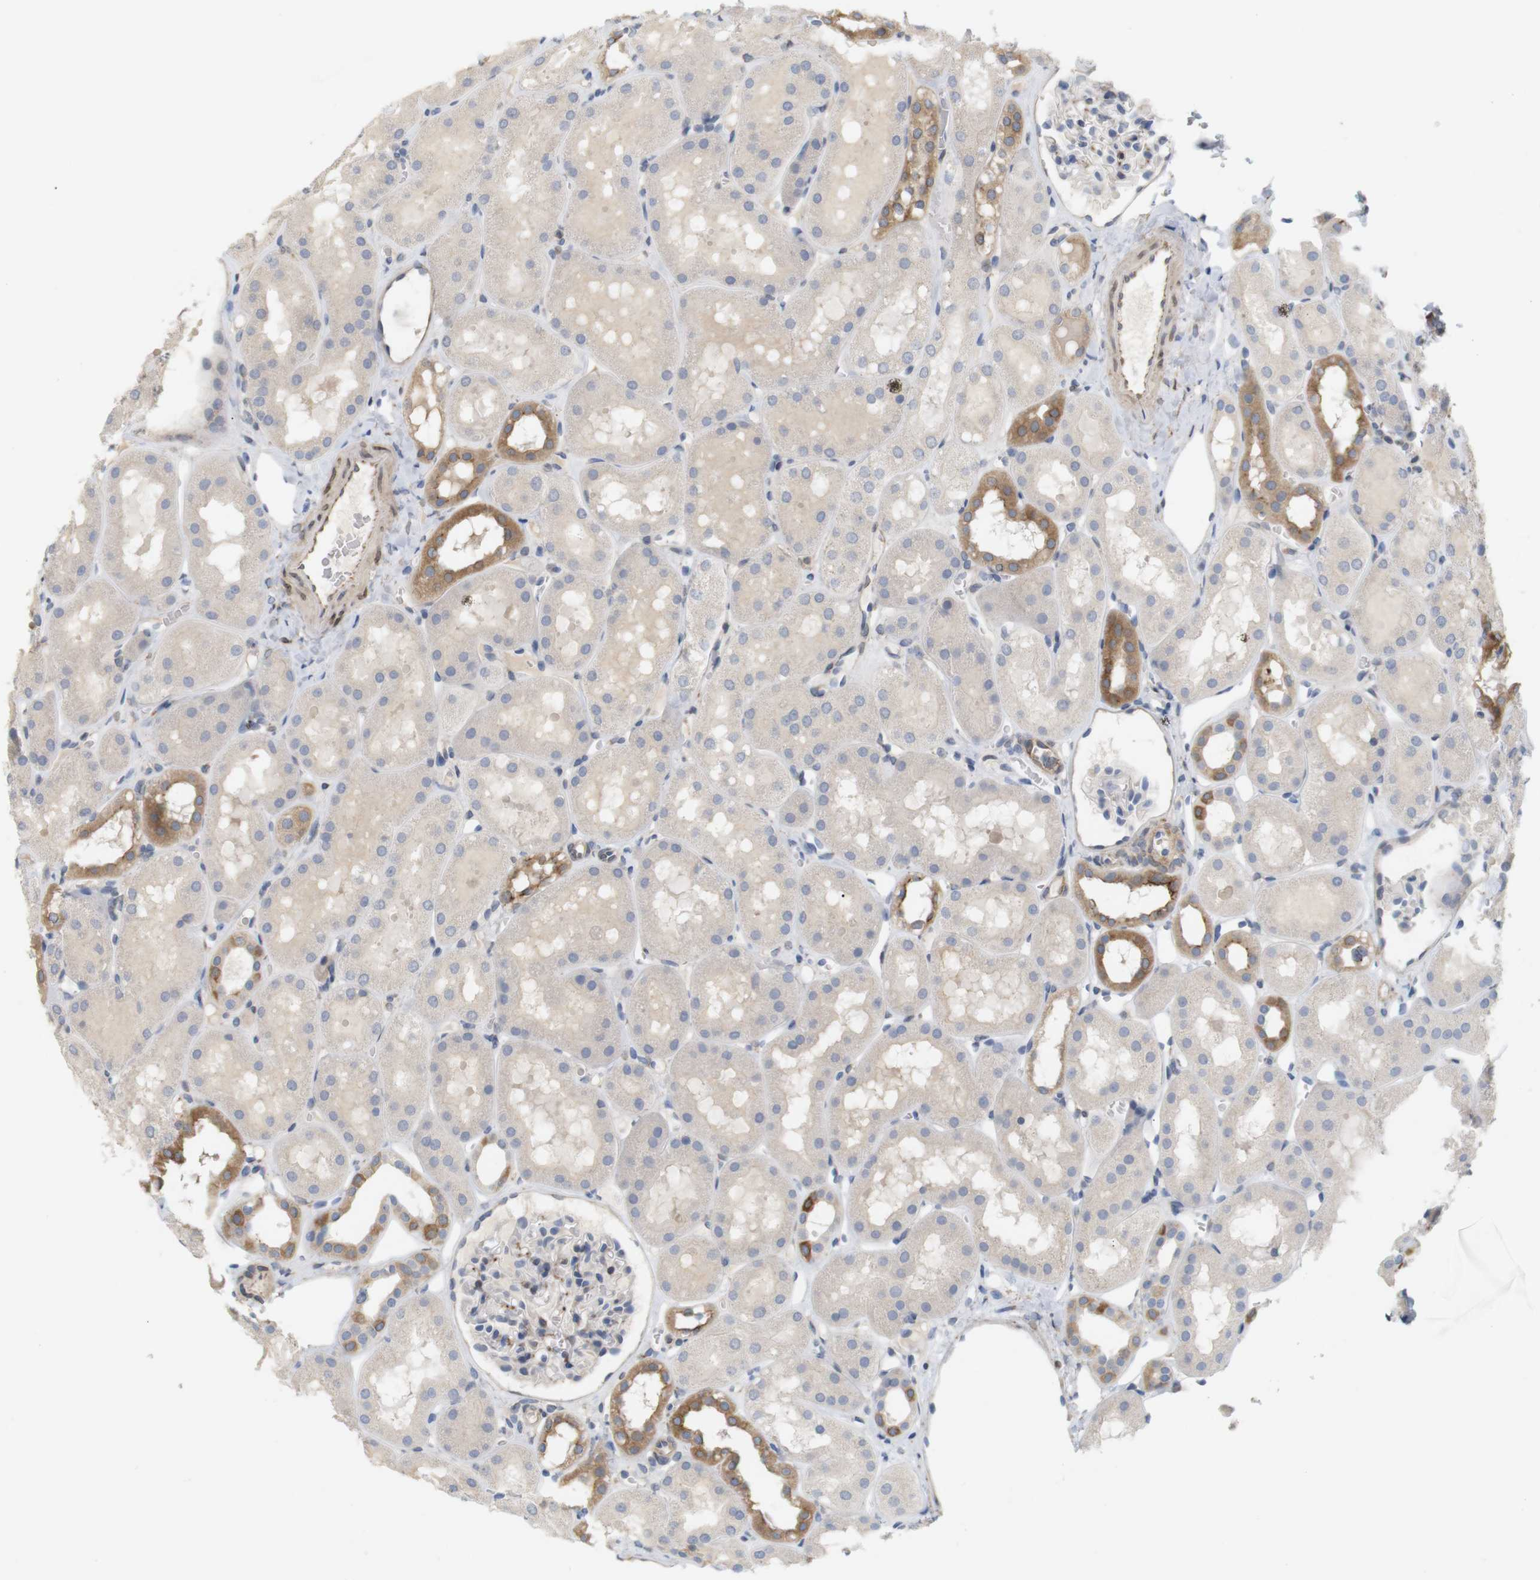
{"staining": {"intensity": "moderate", "quantity": "<25%", "location": "cytoplasmic/membranous"}, "tissue": "kidney", "cell_type": "Cells in glomeruli", "image_type": "normal", "snomed": [{"axis": "morphology", "description": "Normal tissue, NOS"}, {"axis": "topography", "description": "Kidney"}, {"axis": "topography", "description": "Urinary bladder"}], "caption": "Immunohistochemistry (IHC) (DAB) staining of normal kidney reveals moderate cytoplasmic/membranous protein staining in about <25% of cells in glomeruli. The staining was performed using DAB, with brown indicating positive protein expression. Nuclei are stained blue with hematoxylin.", "gene": "ITPR1", "patient": {"sex": "male", "age": 16}}